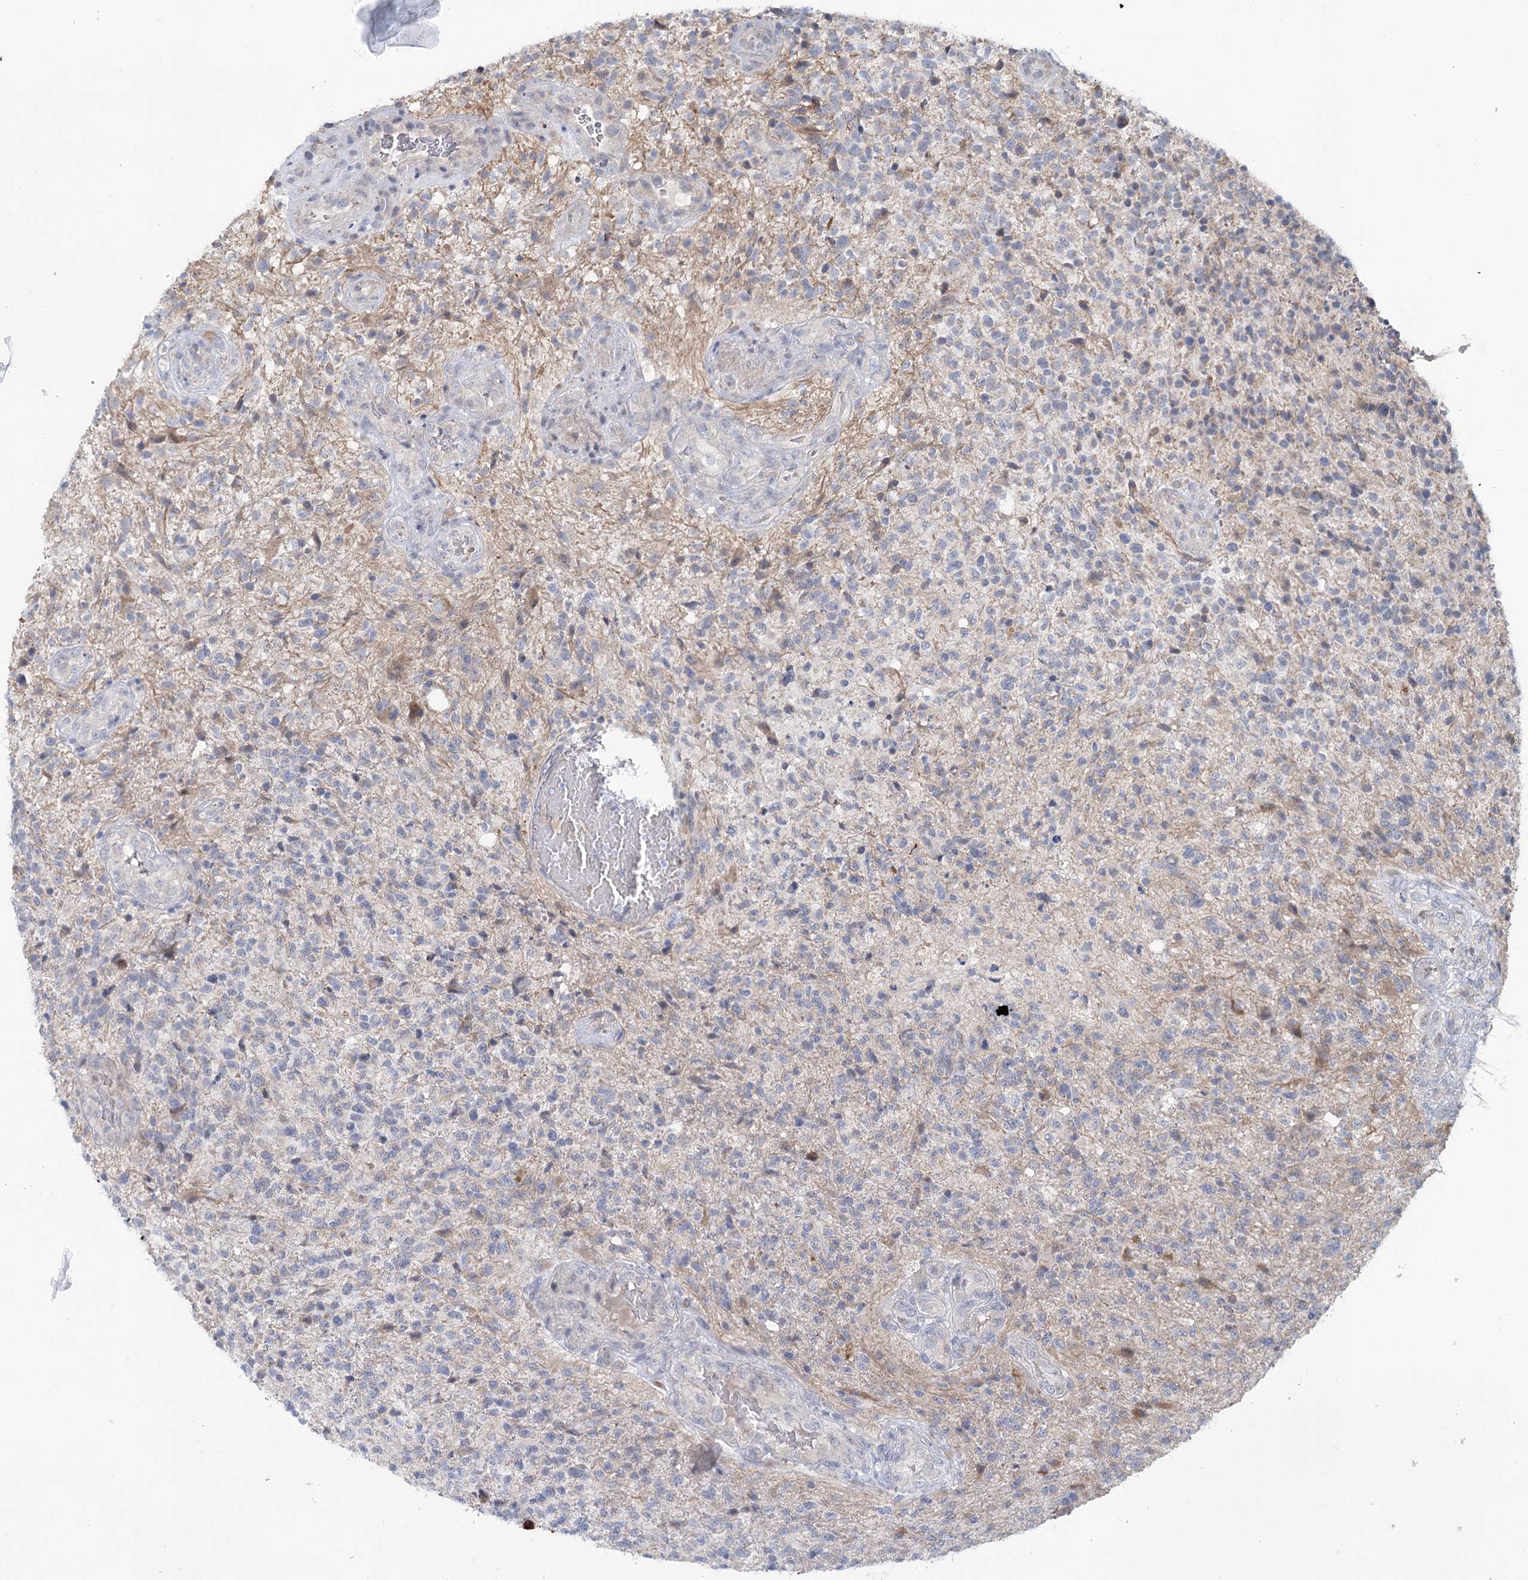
{"staining": {"intensity": "negative", "quantity": "none", "location": "none"}, "tissue": "glioma", "cell_type": "Tumor cells", "image_type": "cancer", "snomed": [{"axis": "morphology", "description": "Glioma, malignant, High grade"}, {"axis": "topography", "description": "Brain"}], "caption": "DAB (3,3'-diaminobenzidine) immunohistochemical staining of glioma reveals no significant expression in tumor cells.", "gene": "CIB4", "patient": {"sex": "male", "age": 56}}